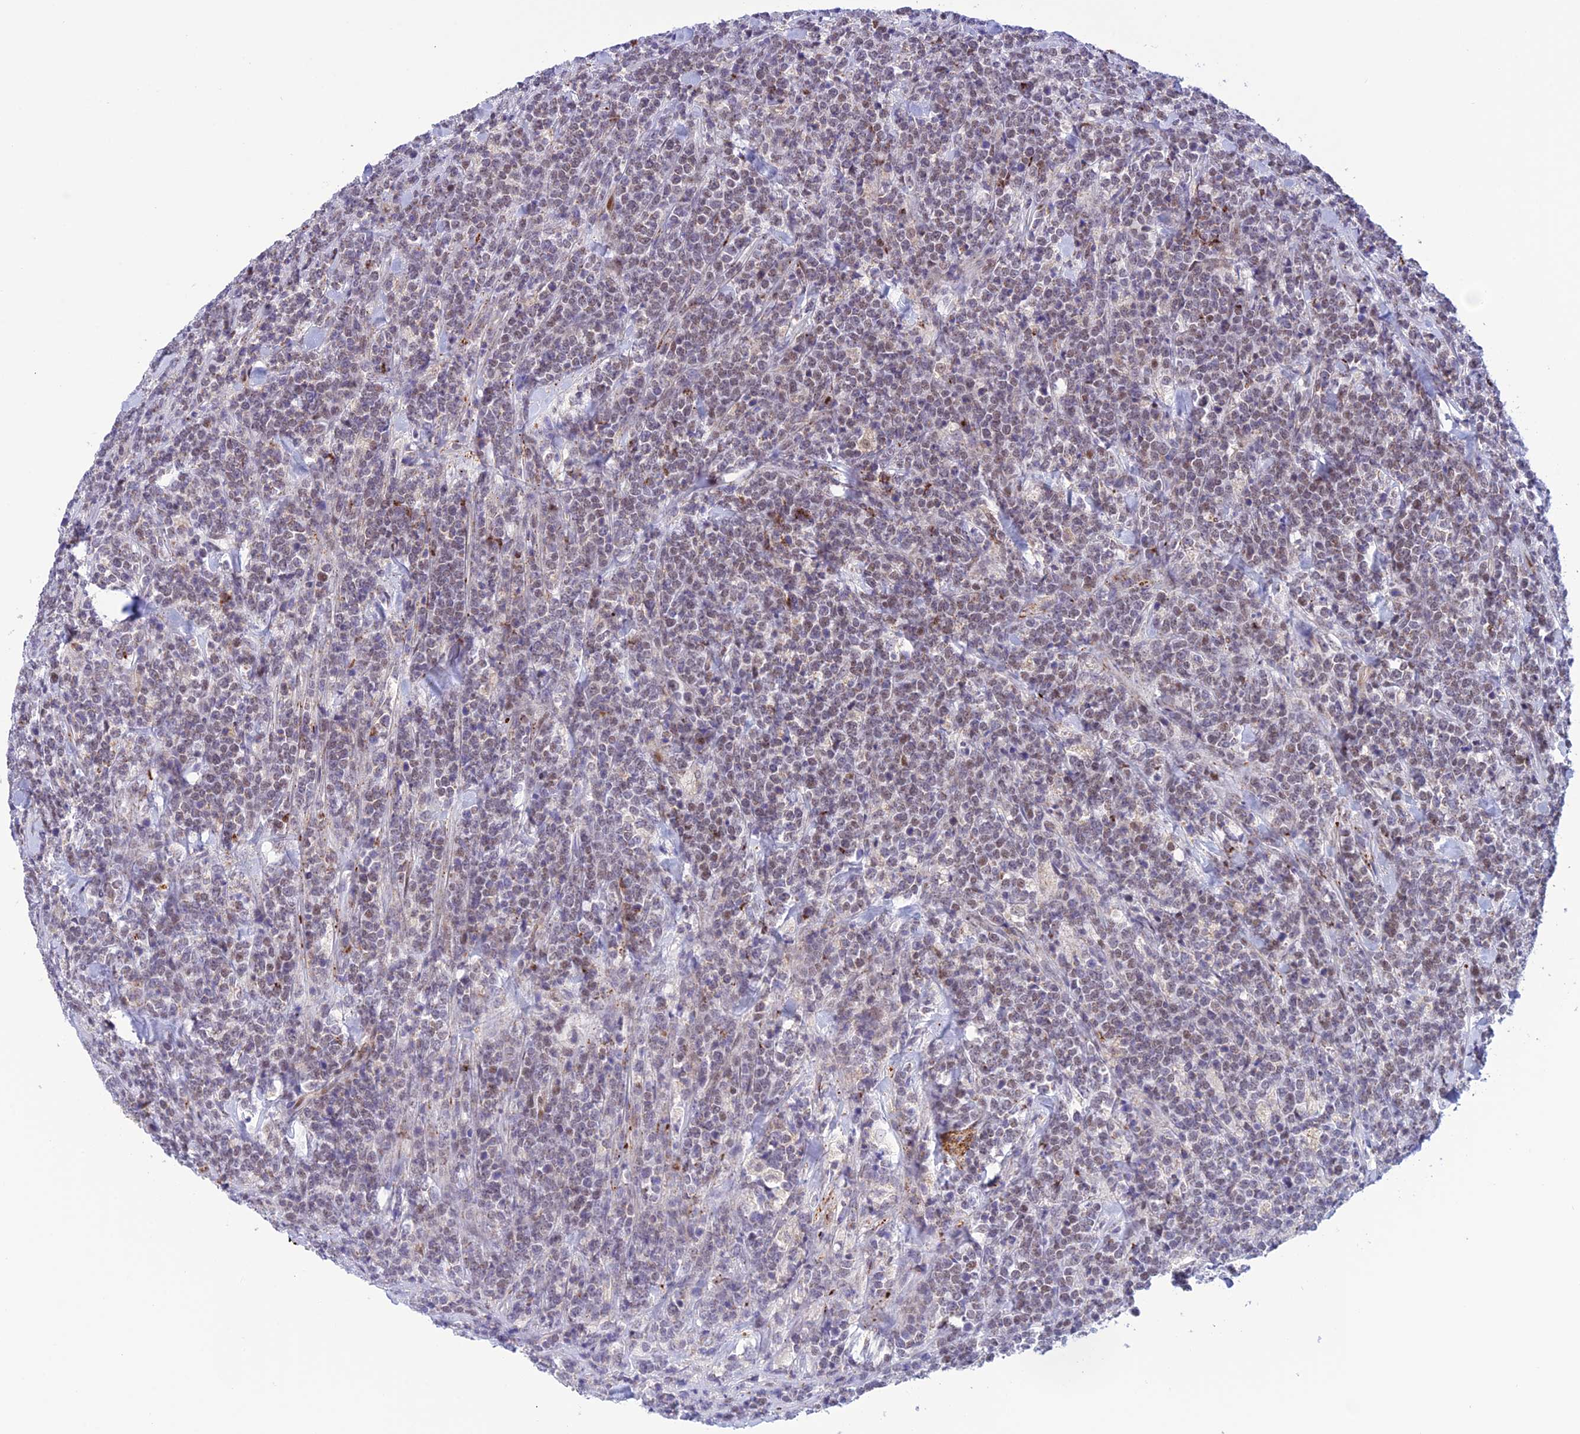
{"staining": {"intensity": "weak", "quantity": "<25%", "location": "nuclear"}, "tissue": "lymphoma", "cell_type": "Tumor cells", "image_type": "cancer", "snomed": [{"axis": "morphology", "description": "Malignant lymphoma, non-Hodgkin's type, High grade"}, {"axis": "topography", "description": "Small intestine"}], "caption": "Lymphoma was stained to show a protein in brown. There is no significant positivity in tumor cells. (Stains: DAB (3,3'-diaminobenzidine) immunohistochemistry (IHC) with hematoxylin counter stain, Microscopy: brightfield microscopy at high magnification).", "gene": "WDR55", "patient": {"sex": "male", "age": 8}}